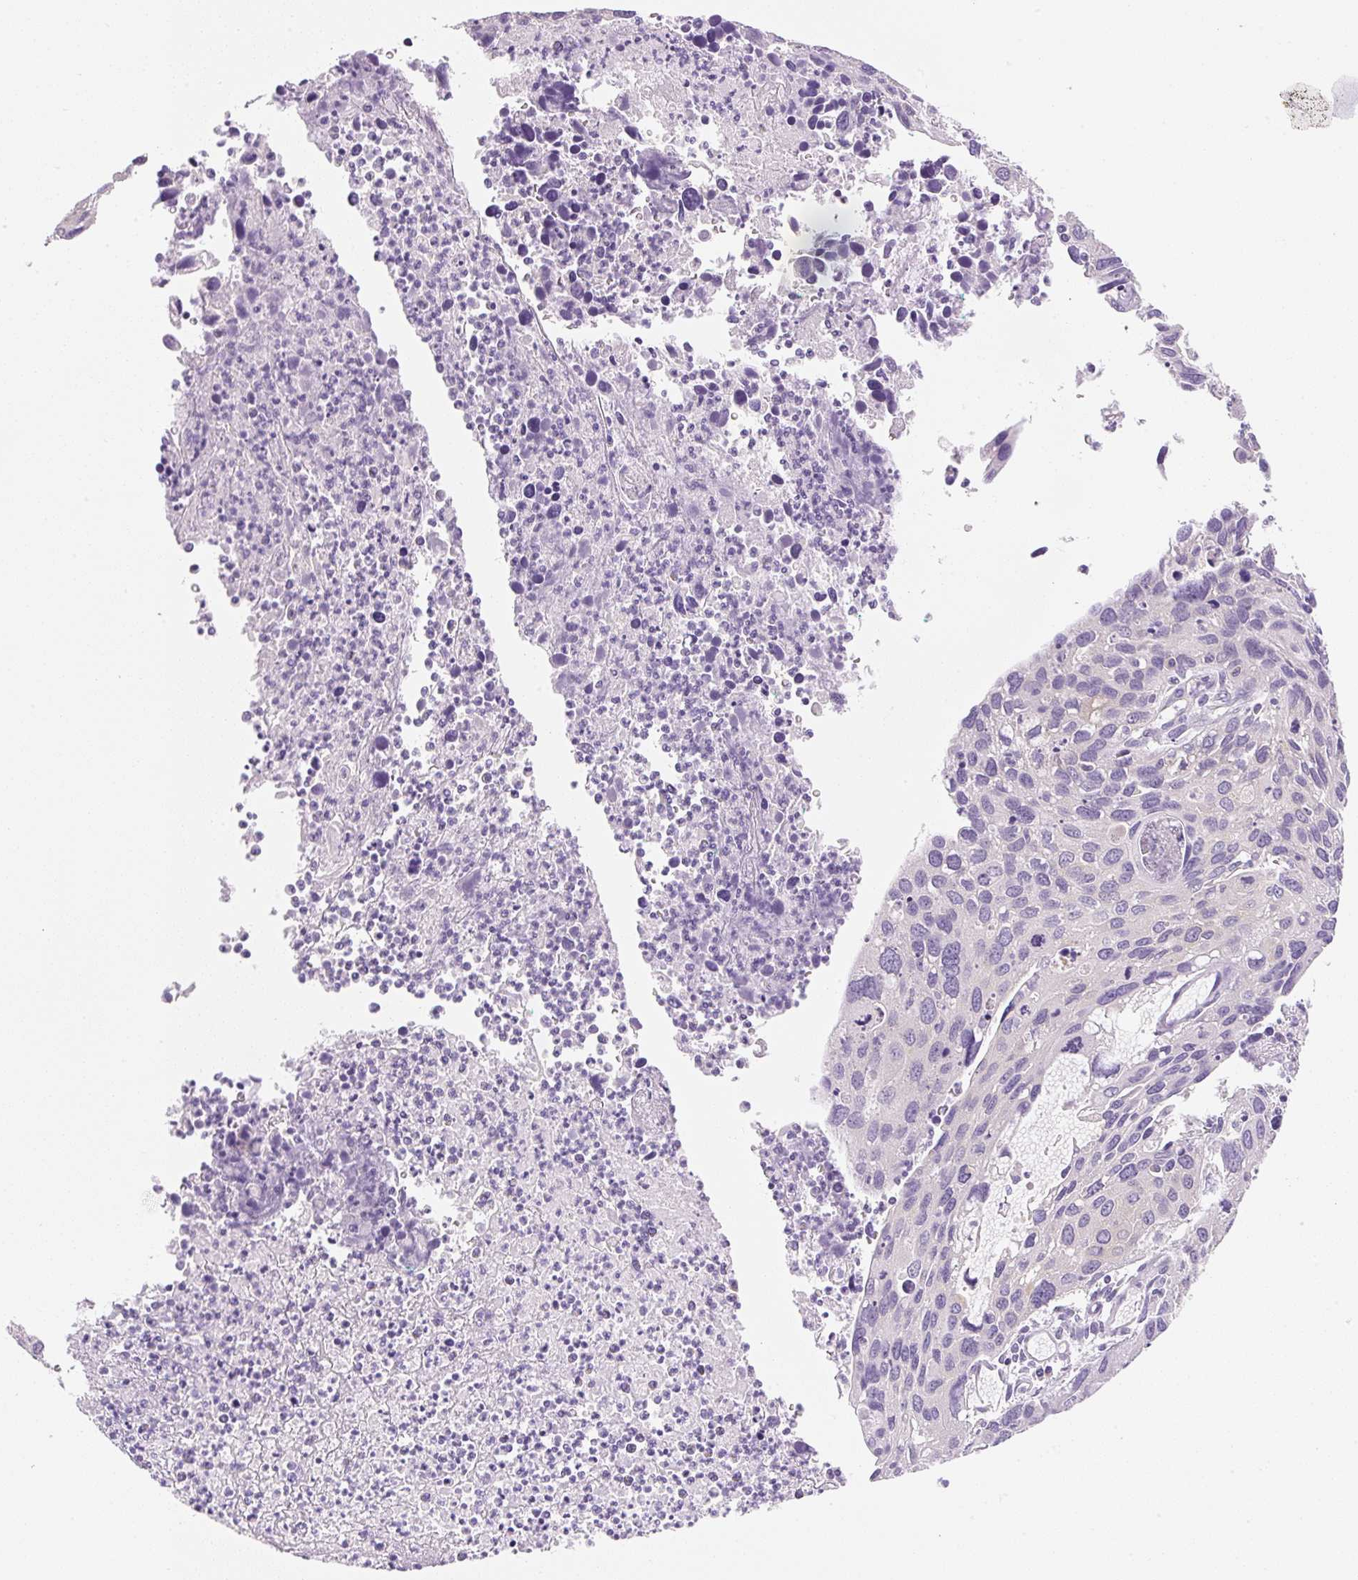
{"staining": {"intensity": "negative", "quantity": "none", "location": "none"}, "tissue": "cervical cancer", "cell_type": "Tumor cells", "image_type": "cancer", "snomed": [{"axis": "morphology", "description": "Squamous cell carcinoma, NOS"}, {"axis": "topography", "description": "Cervix"}], "caption": "A high-resolution histopathology image shows immunohistochemistry (IHC) staining of cervical cancer, which reveals no significant staining in tumor cells.", "gene": "RPL18A", "patient": {"sex": "female", "age": 55}}